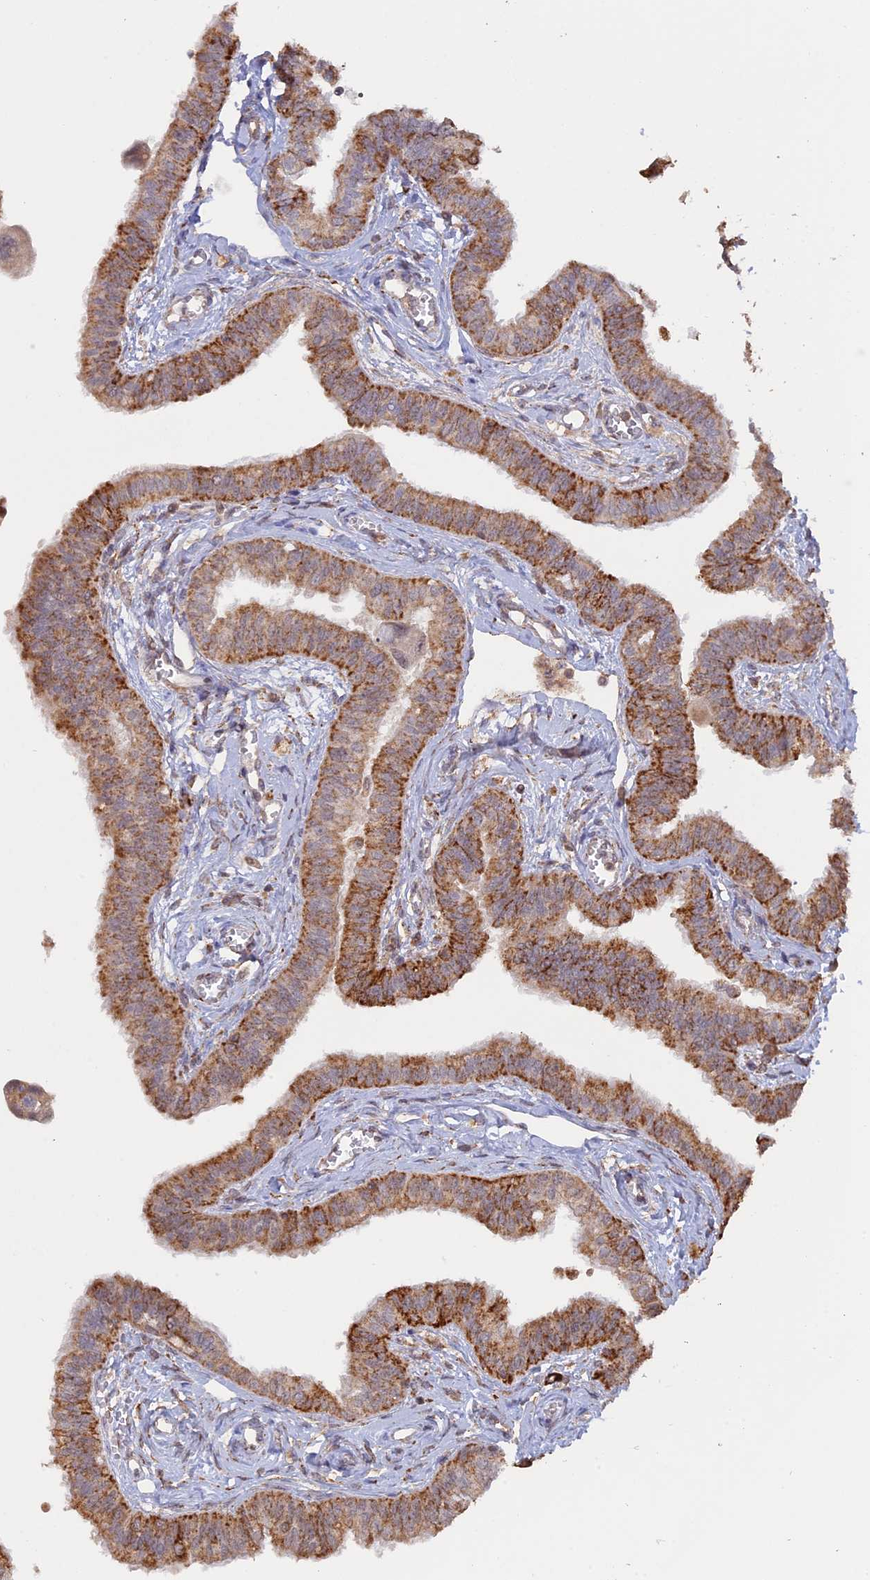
{"staining": {"intensity": "strong", "quantity": ">75%", "location": "cytoplasmic/membranous"}, "tissue": "fallopian tube", "cell_type": "Glandular cells", "image_type": "normal", "snomed": [{"axis": "morphology", "description": "Normal tissue, NOS"}, {"axis": "morphology", "description": "Carcinoma, NOS"}, {"axis": "topography", "description": "Fallopian tube"}, {"axis": "topography", "description": "Ovary"}], "caption": "Fallopian tube stained with immunohistochemistry exhibits strong cytoplasmic/membranous expression in approximately >75% of glandular cells. (DAB (3,3'-diaminobenzidine) = brown stain, brightfield microscopy at high magnification).", "gene": "FAM210B", "patient": {"sex": "female", "age": 59}}